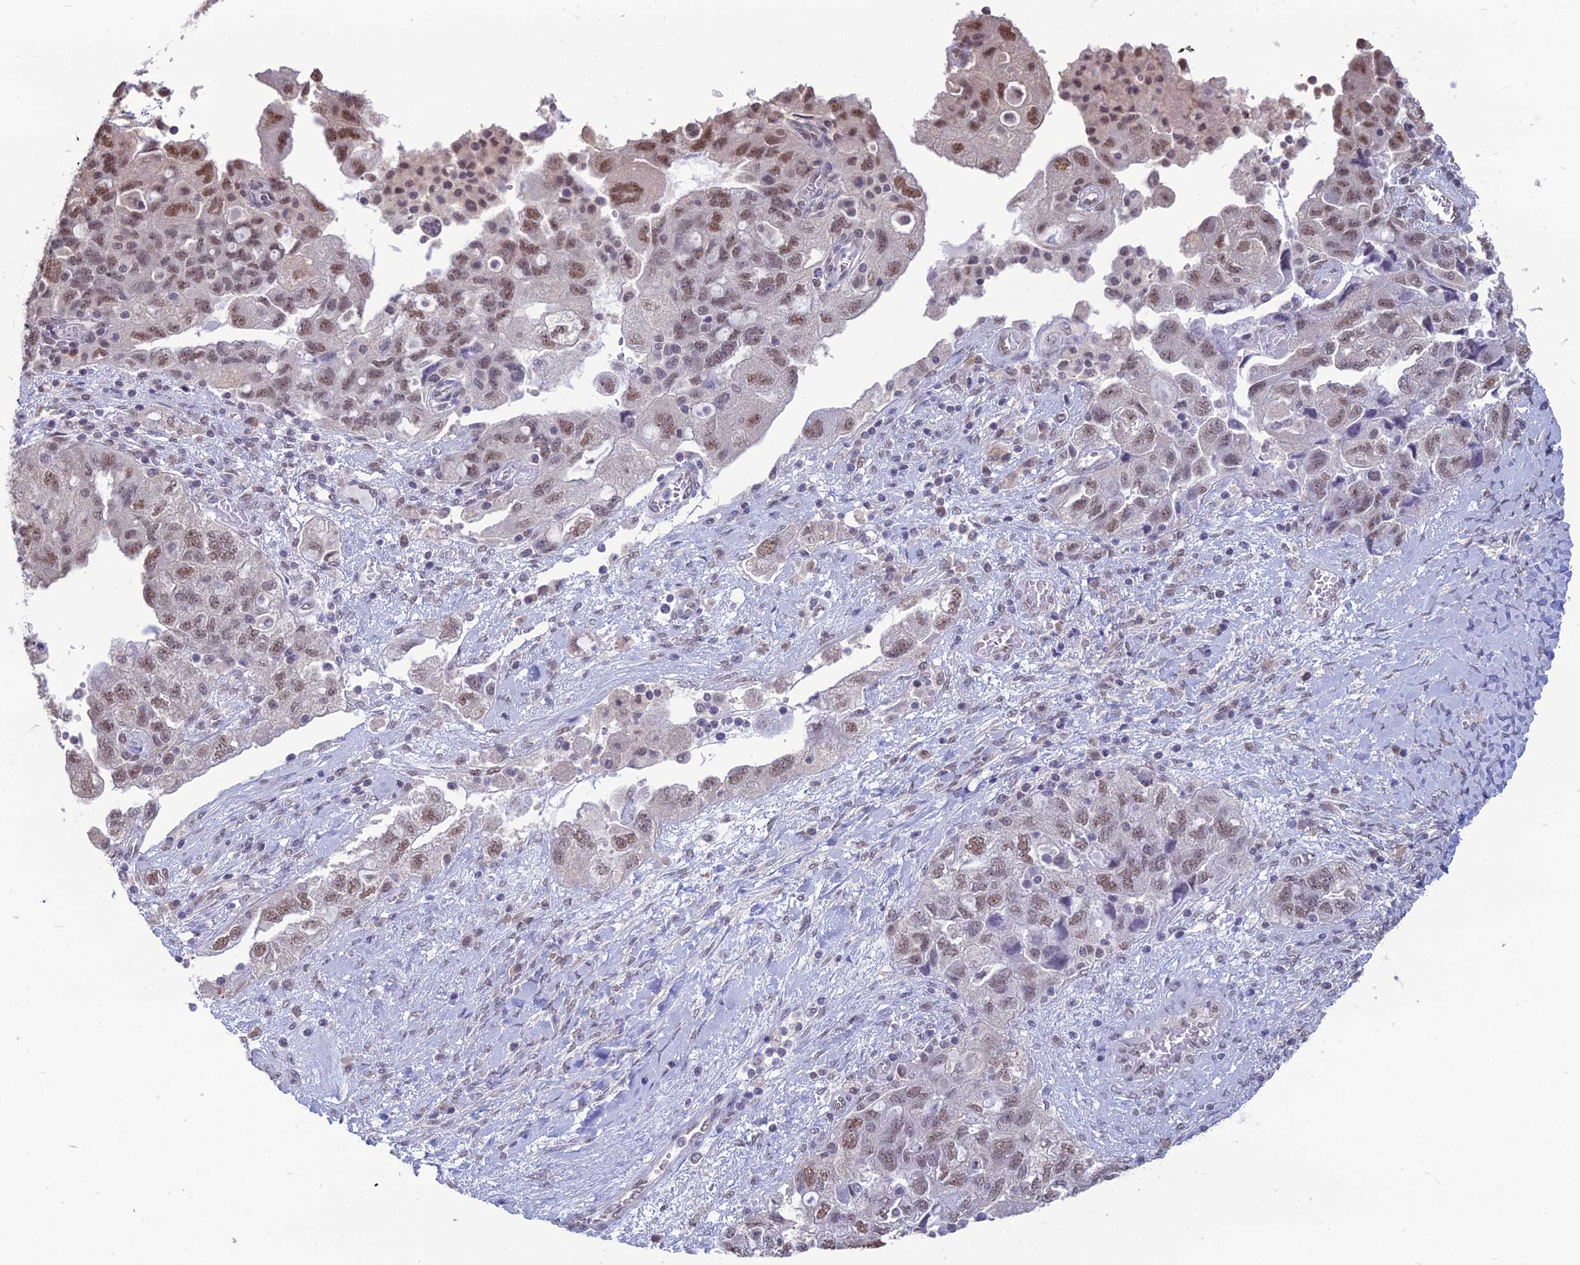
{"staining": {"intensity": "moderate", "quantity": "<25%", "location": "nuclear"}, "tissue": "ovarian cancer", "cell_type": "Tumor cells", "image_type": "cancer", "snomed": [{"axis": "morphology", "description": "Carcinoma, NOS"}, {"axis": "morphology", "description": "Cystadenocarcinoma, serous, NOS"}, {"axis": "topography", "description": "Ovary"}], "caption": "Human ovarian cancer stained for a protein (brown) exhibits moderate nuclear positive staining in approximately <25% of tumor cells.", "gene": "SRSF7", "patient": {"sex": "female", "age": 69}}